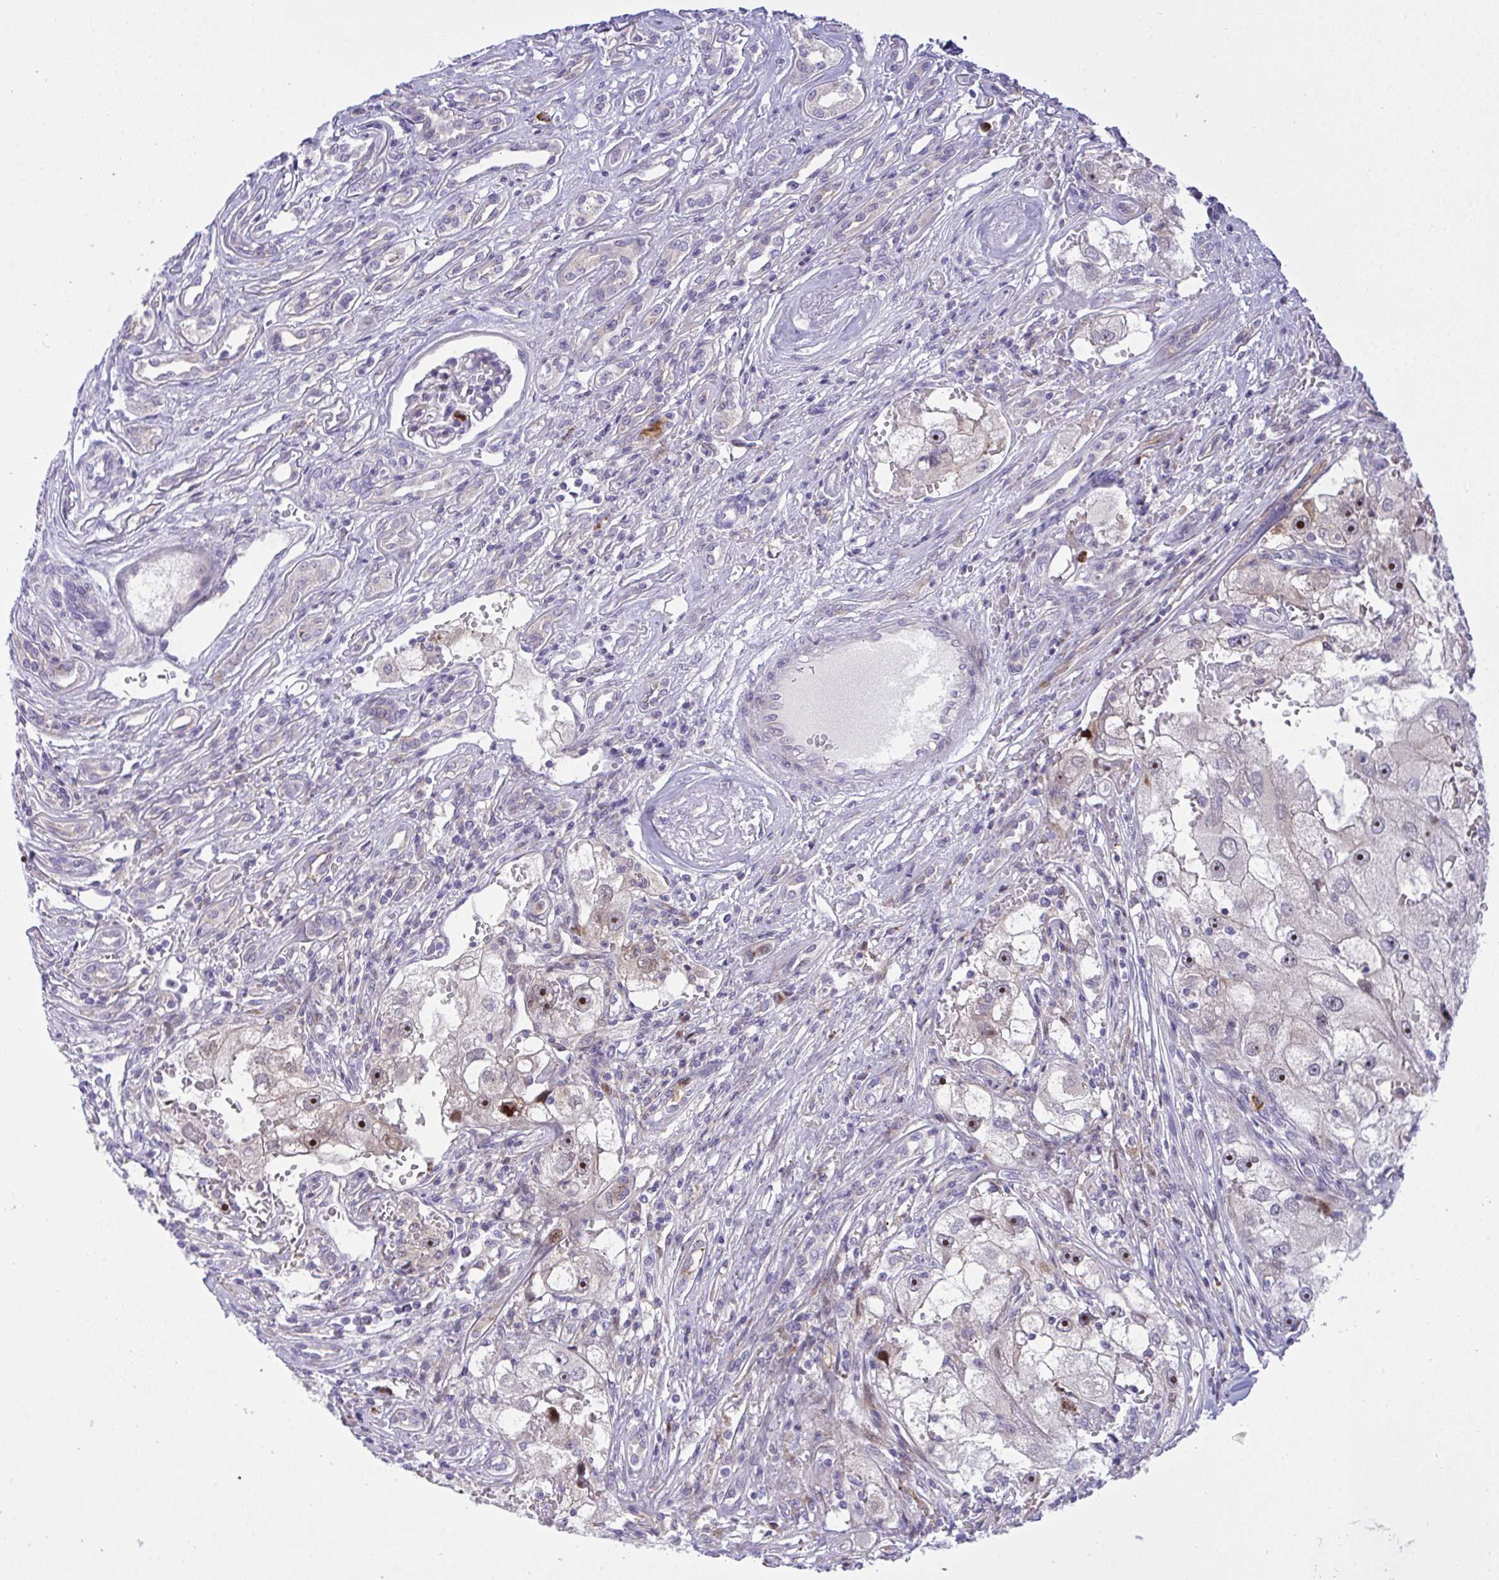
{"staining": {"intensity": "strong", "quantity": "25%-75%", "location": "nuclear"}, "tissue": "renal cancer", "cell_type": "Tumor cells", "image_type": "cancer", "snomed": [{"axis": "morphology", "description": "Adenocarcinoma, NOS"}, {"axis": "topography", "description": "Kidney"}], "caption": "There is high levels of strong nuclear positivity in tumor cells of renal adenocarcinoma, as demonstrated by immunohistochemical staining (brown color).", "gene": "ZNF554", "patient": {"sex": "male", "age": 63}}